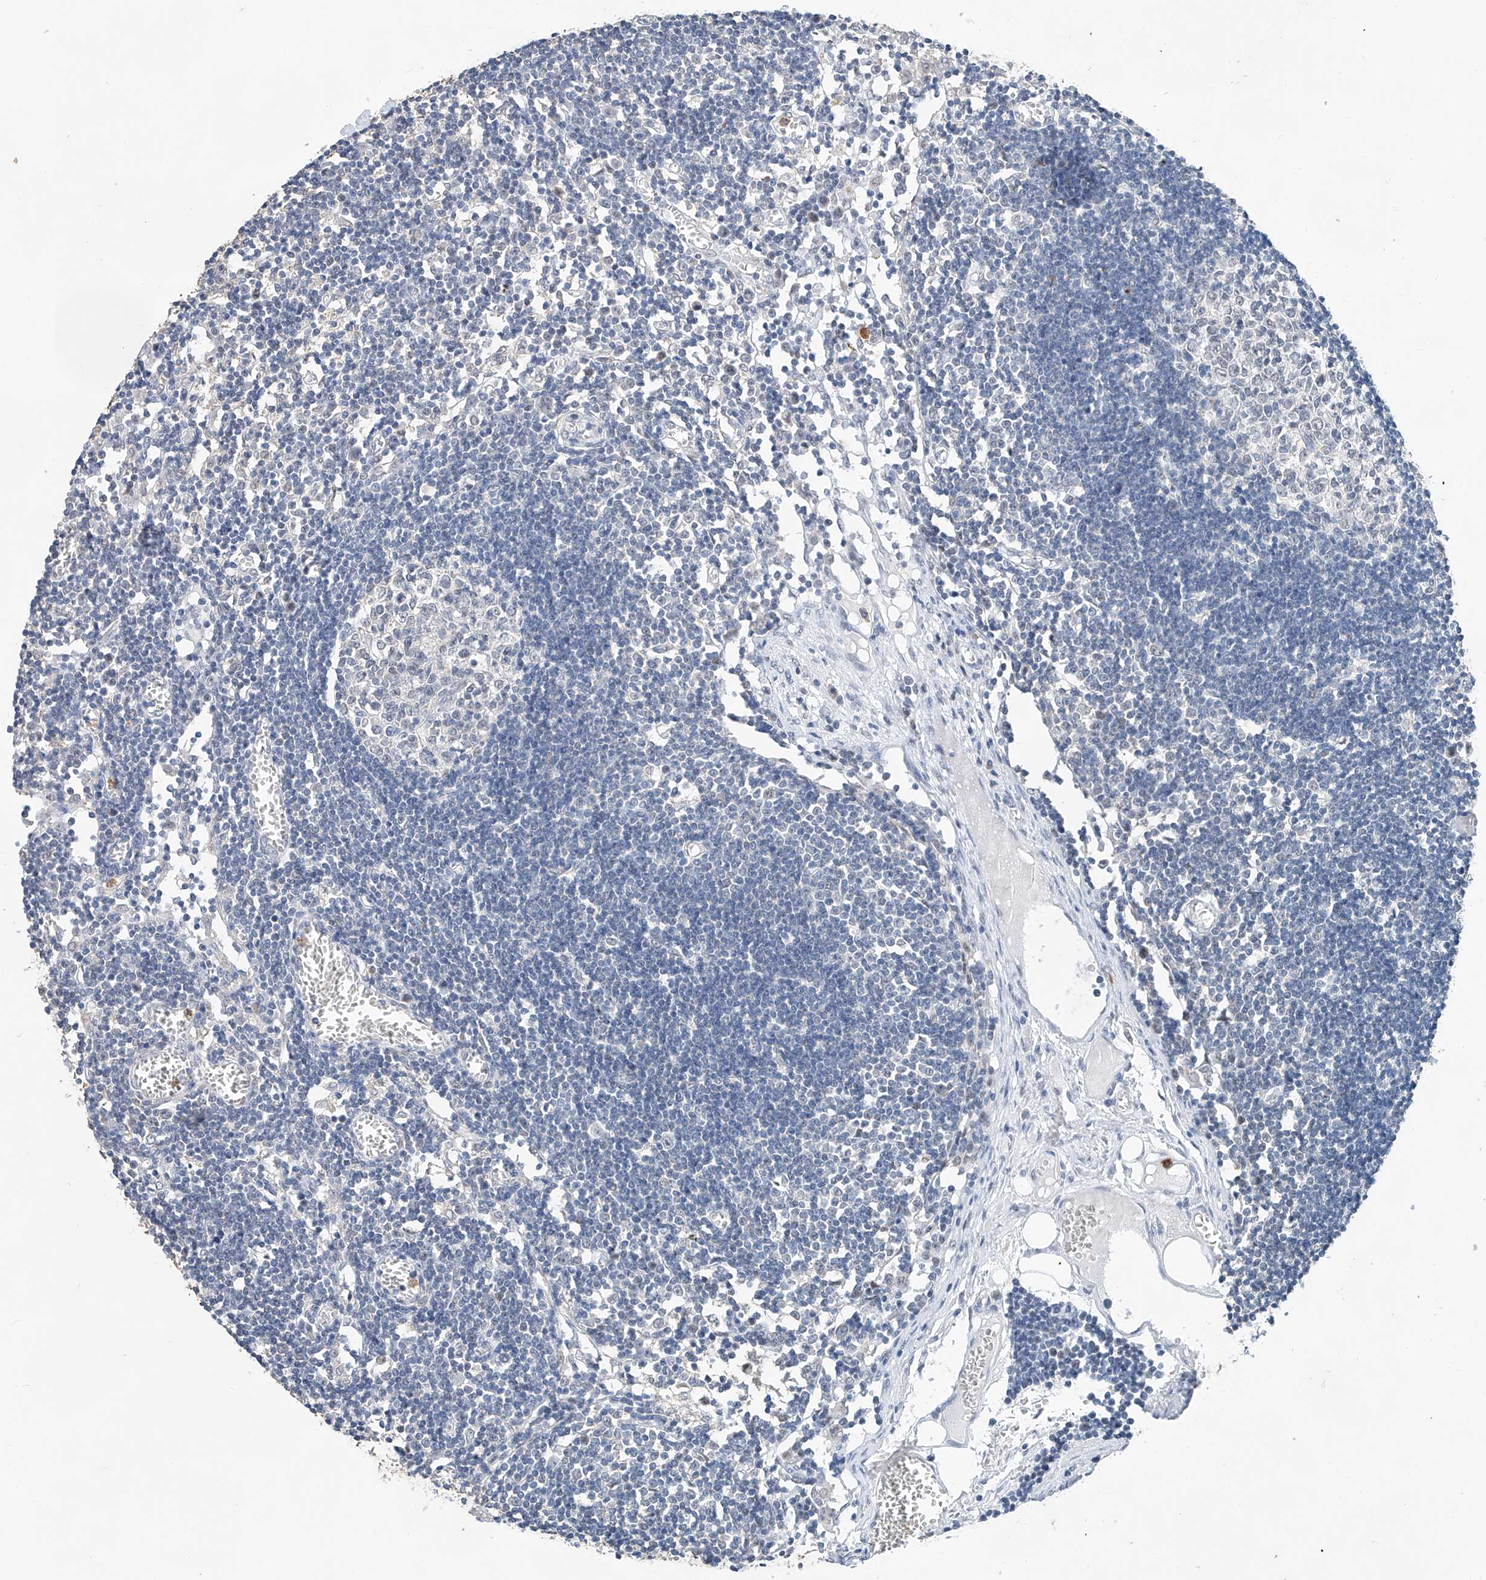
{"staining": {"intensity": "negative", "quantity": "none", "location": "none"}, "tissue": "lymph node", "cell_type": "Germinal center cells", "image_type": "normal", "snomed": [{"axis": "morphology", "description": "Normal tissue, NOS"}, {"axis": "topography", "description": "Lymph node"}], "caption": "This is an immunohistochemistry (IHC) photomicrograph of benign lymph node. There is no positivity in germinal center cells.", "gene": "KLF15", "patient": {"sex": "female", "age": 11}}